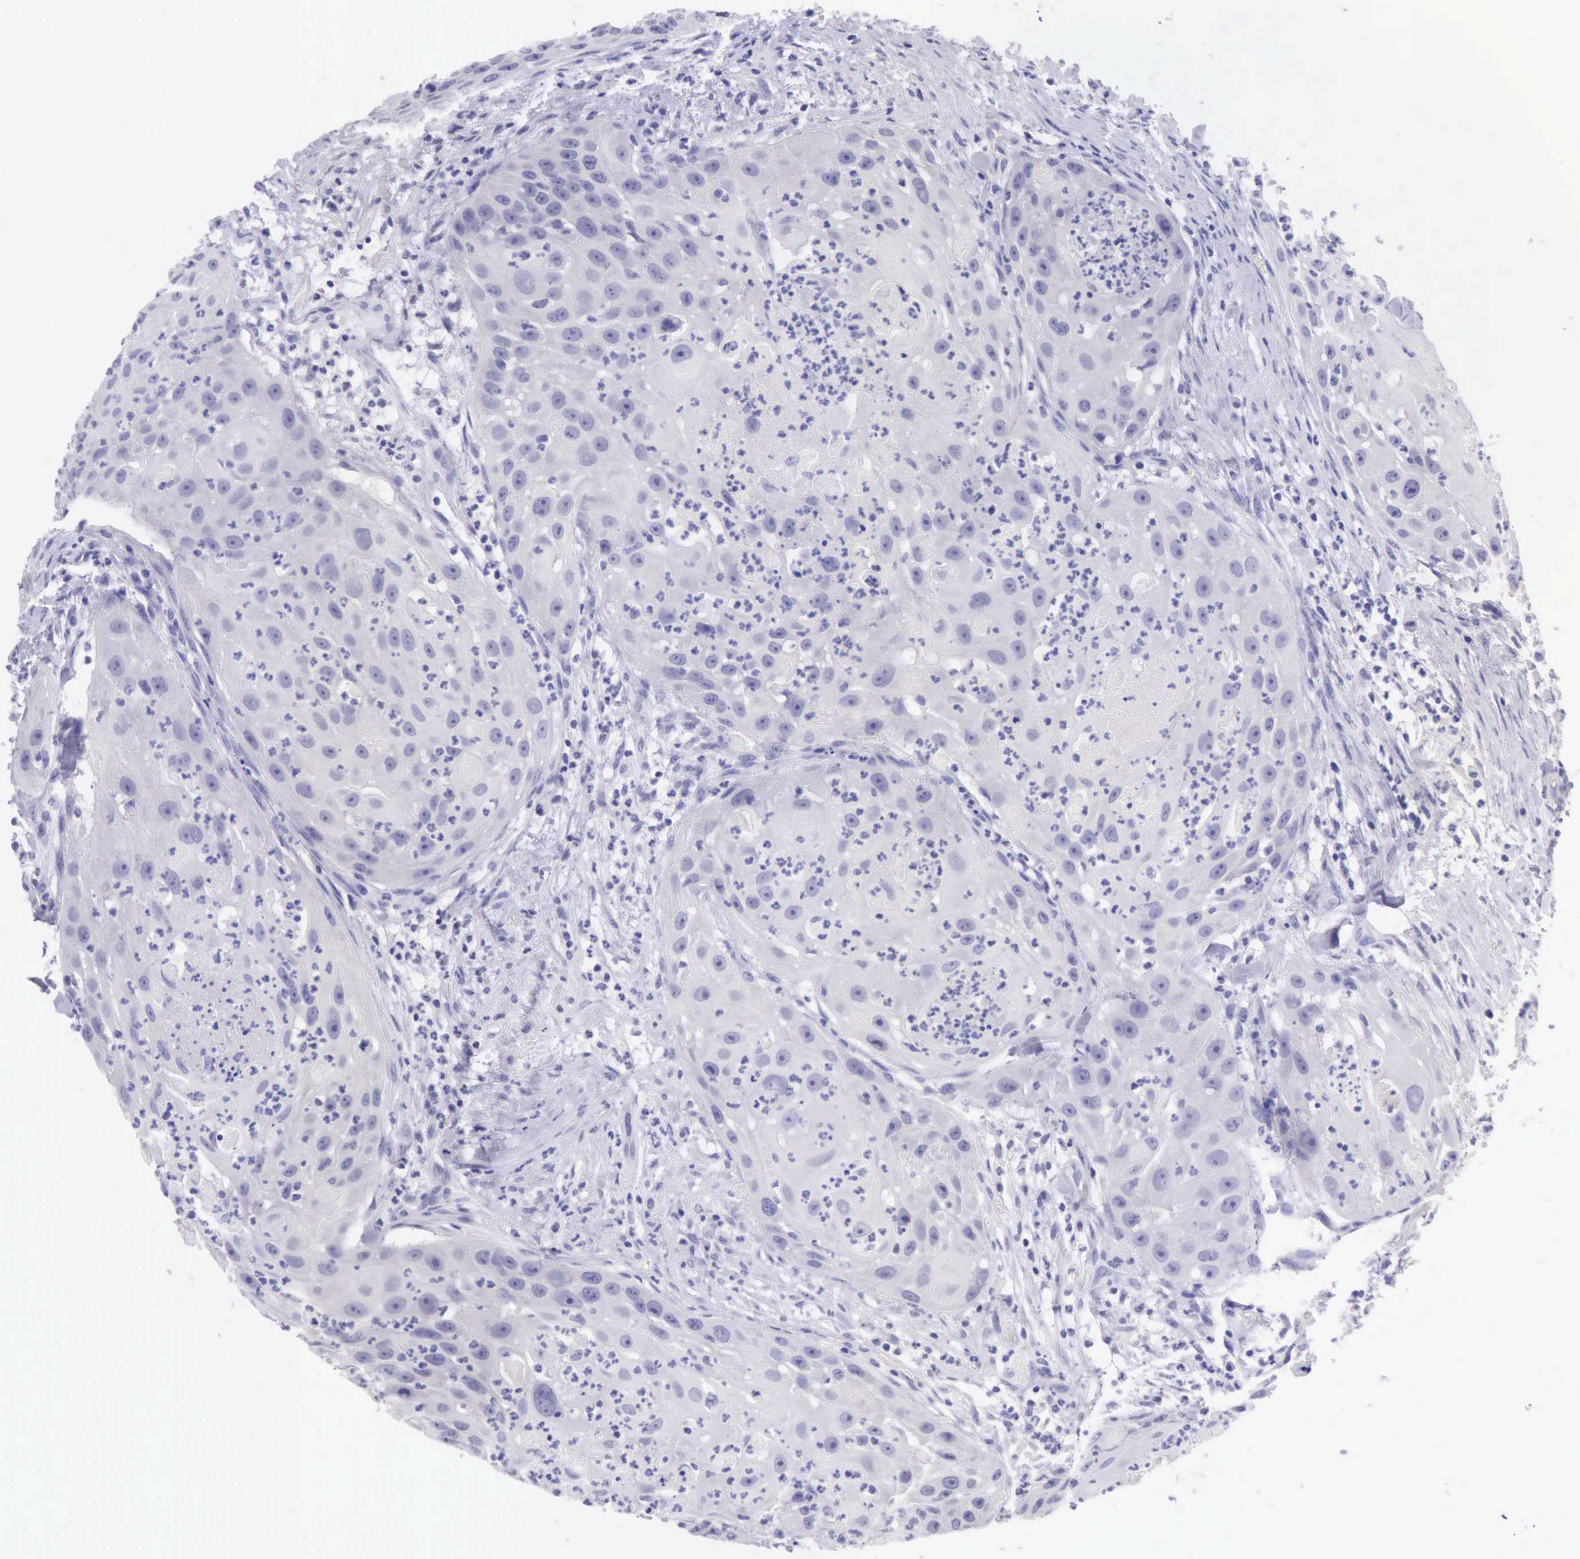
{"staining": {"intensity": "negative", "quantity": "none", "location": "none"}, "tissue": "head and neck cancer", "cell_type": "Tumor cells", "image_type": "cancer", "snomed": [{"axis": "morphology", "description": "Squamous cell carcinoma, NOS"}, {"axis": "topography", "description": "Head-Neck"}], "caption": "An immunohistochemistry image of head and neck cancer (squamous cell carcinoma) is shown. There is no staining in tumor cells of head and neck cancer (squamous cell carcinoma).", "gene": "LRFN5", "patient": {"sex": "male", "age": 64}}